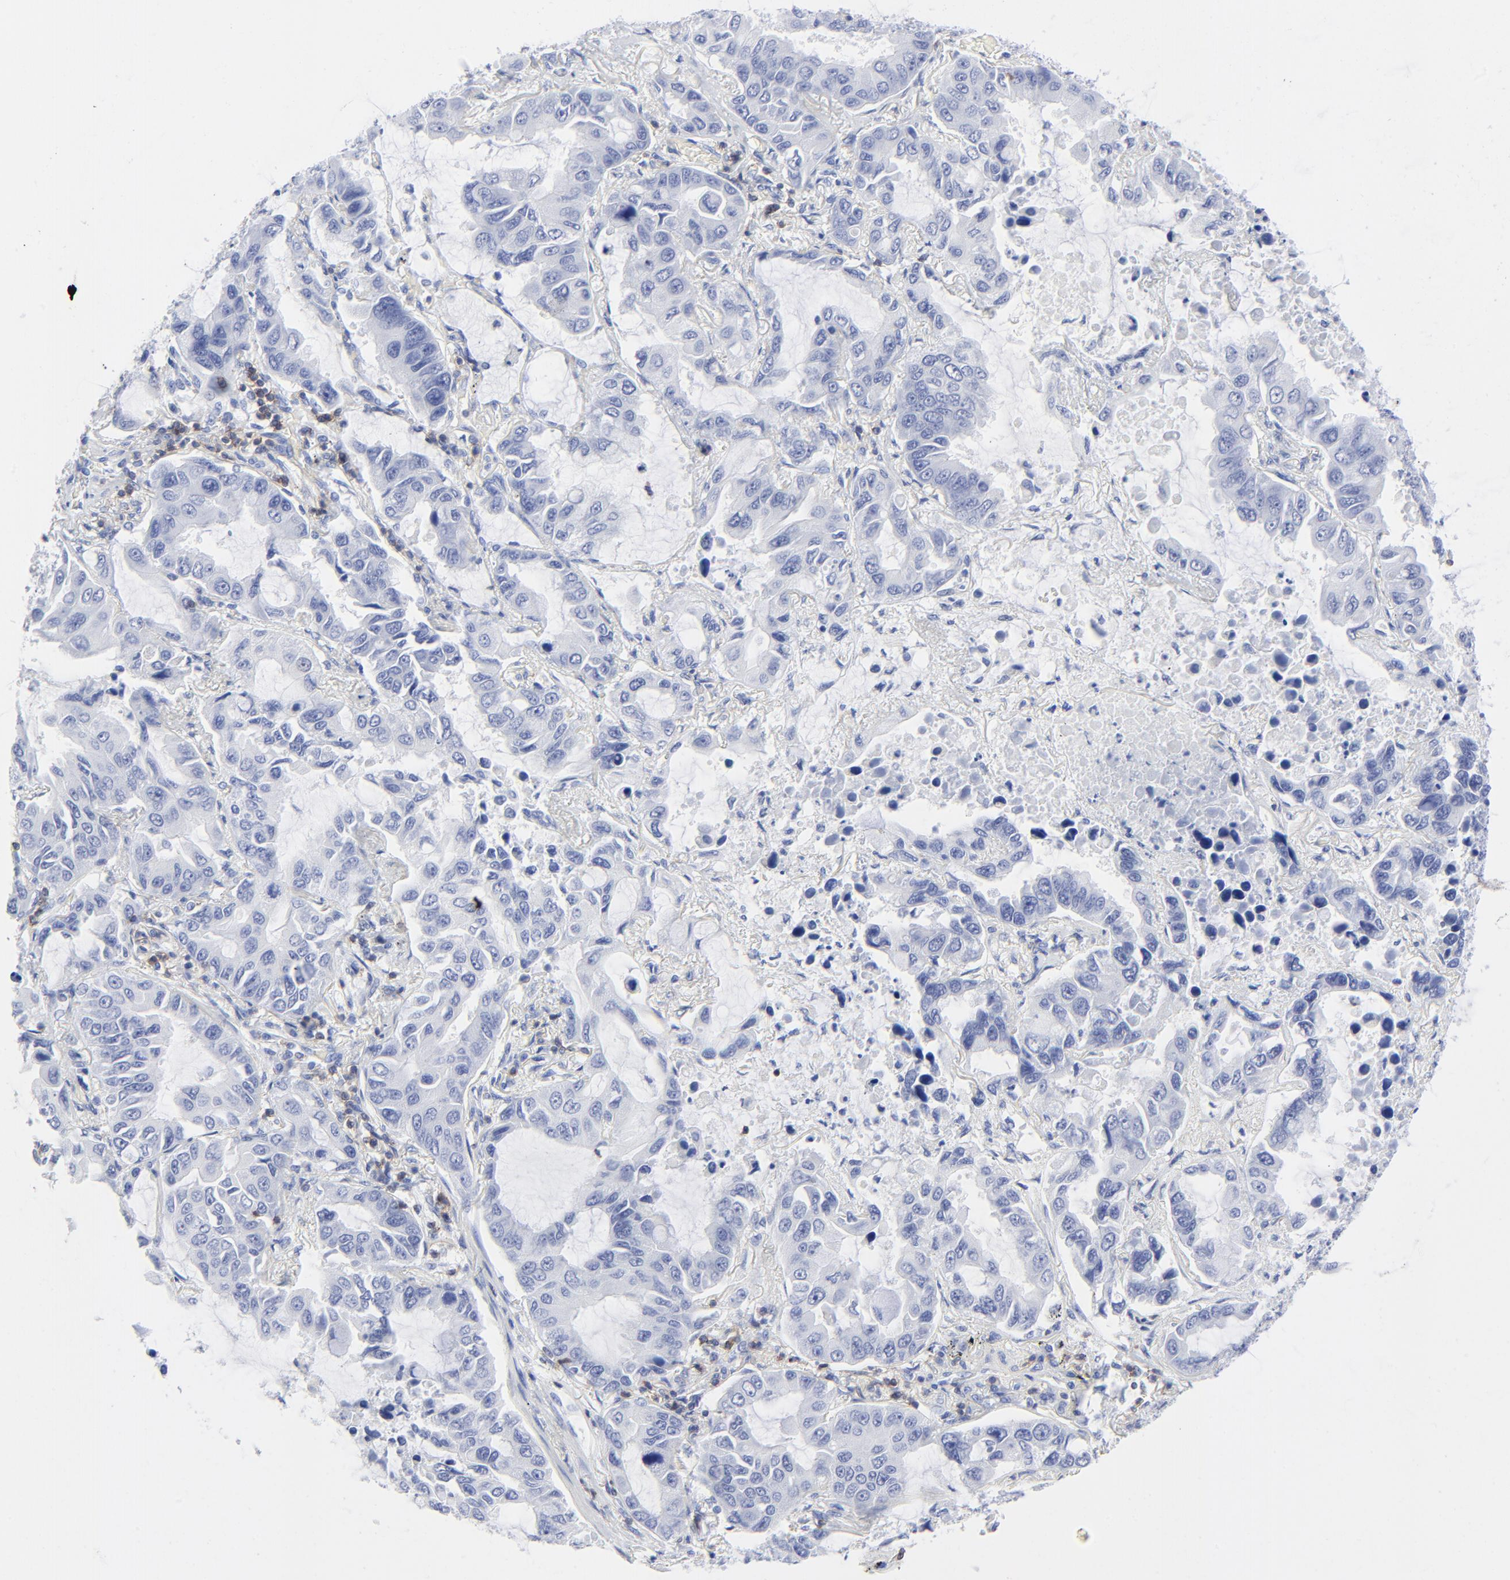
{"staining": {"intensity": "negative", "quantity": "none", "location": "none"}, "tissue": "lung cancer", "cell_type": "Tumor cells", "image_type": "cancer", "snomed": [{"axis": "morphology", "description": "Adenocarcinoma, NOS"}, {"axis": "topography", "description": "Lung"}], "caption": "Tumor cells are negative for protein expression in human lung cancer.", "gene": "LCK", "patient": {"sex": "male", "age": 64}}